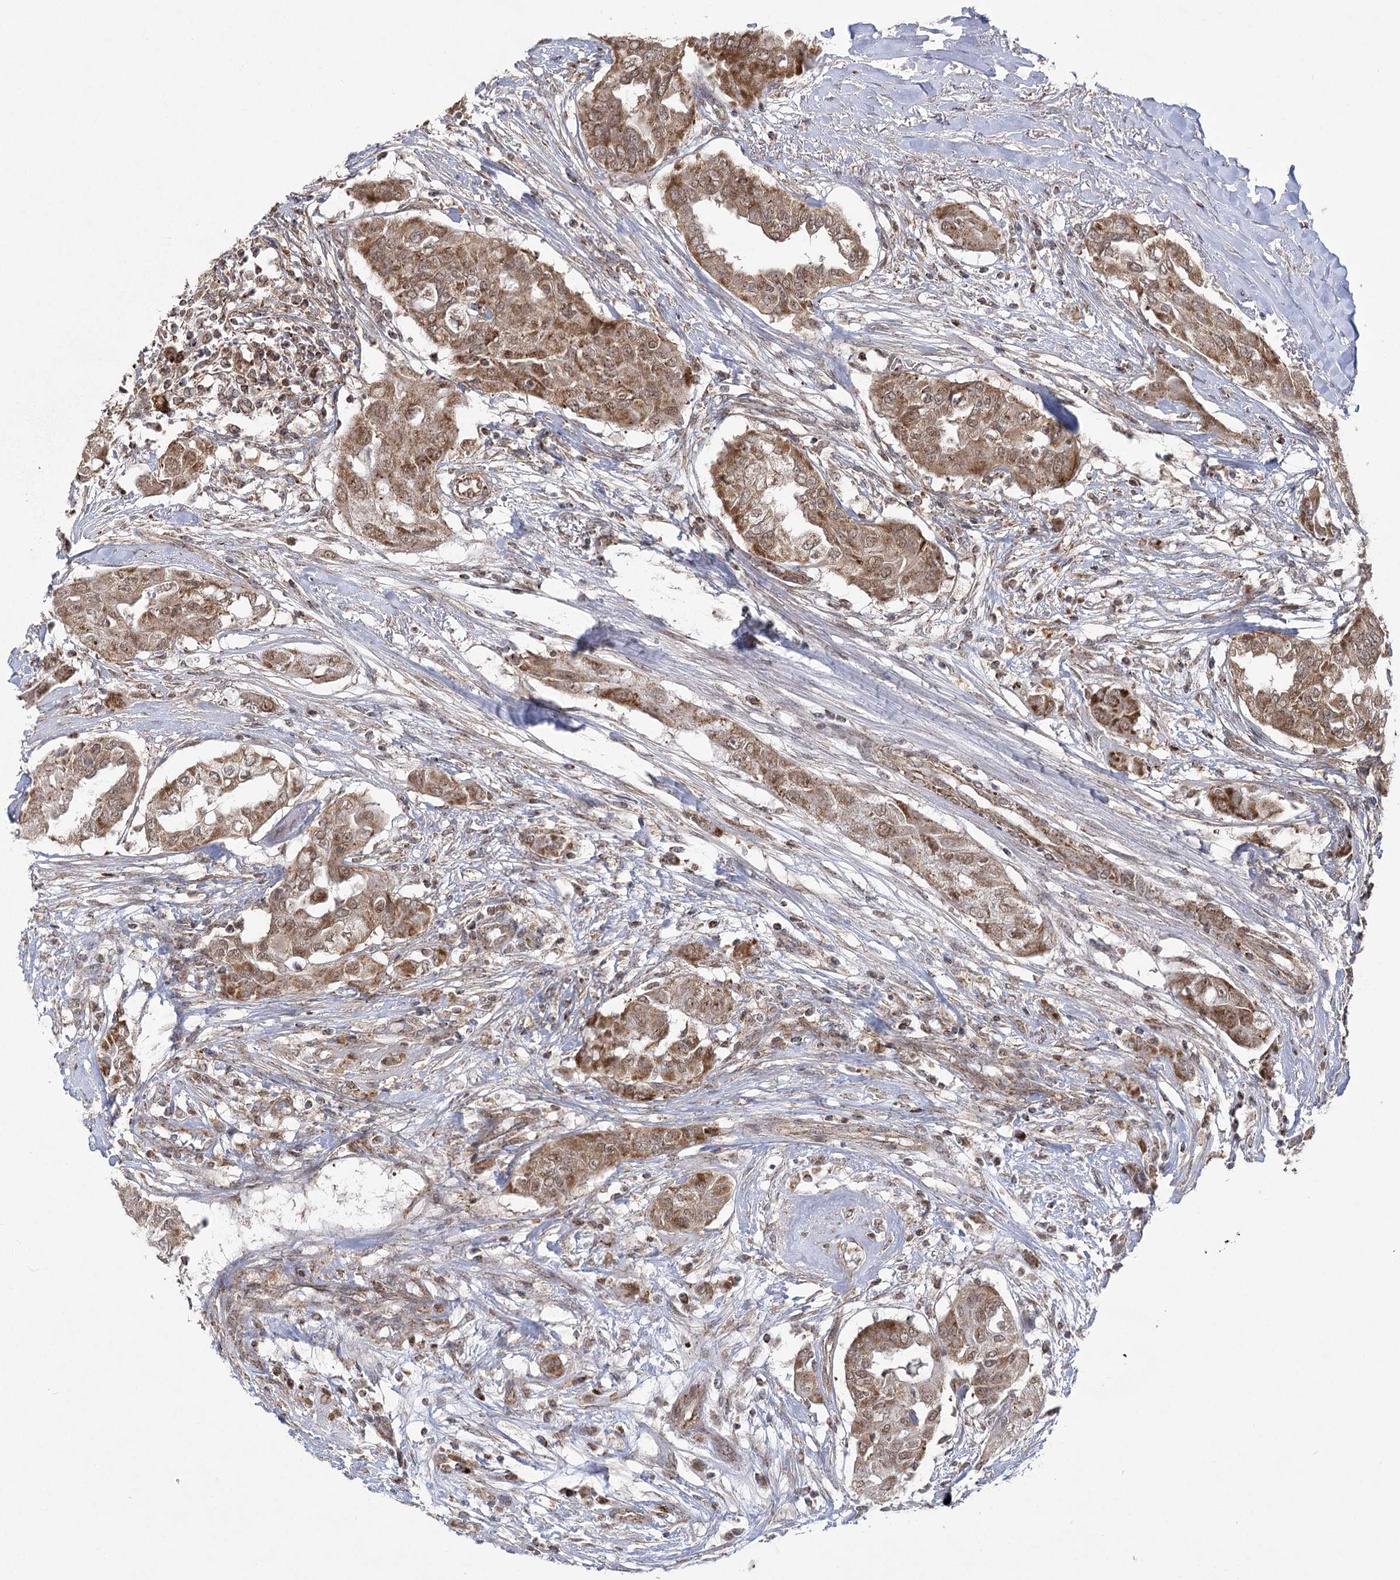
{"staining": {"intensity": "moderate", "quantity": ">75%", "location": "cytoplasmic/membranous,nuclear"}, "tissue": "thyroid cancer", "cell_type": "Tumor cells", "image_type": "cancer", "snomed": [{"axis": "morphology", "description": "Papillary adenocarcinoma, NOS"}, {"axis": "topography", "description": "Thyroid gland"}], "caption": "Thyroid cancer stained for a protein (brown) shows moderate cytoplasmic/membranous and nuclear positive staining in about >75% of tumor cells.", "gene": "SLC4A1AP", "patient": {"sex": "female", "age": 59}}